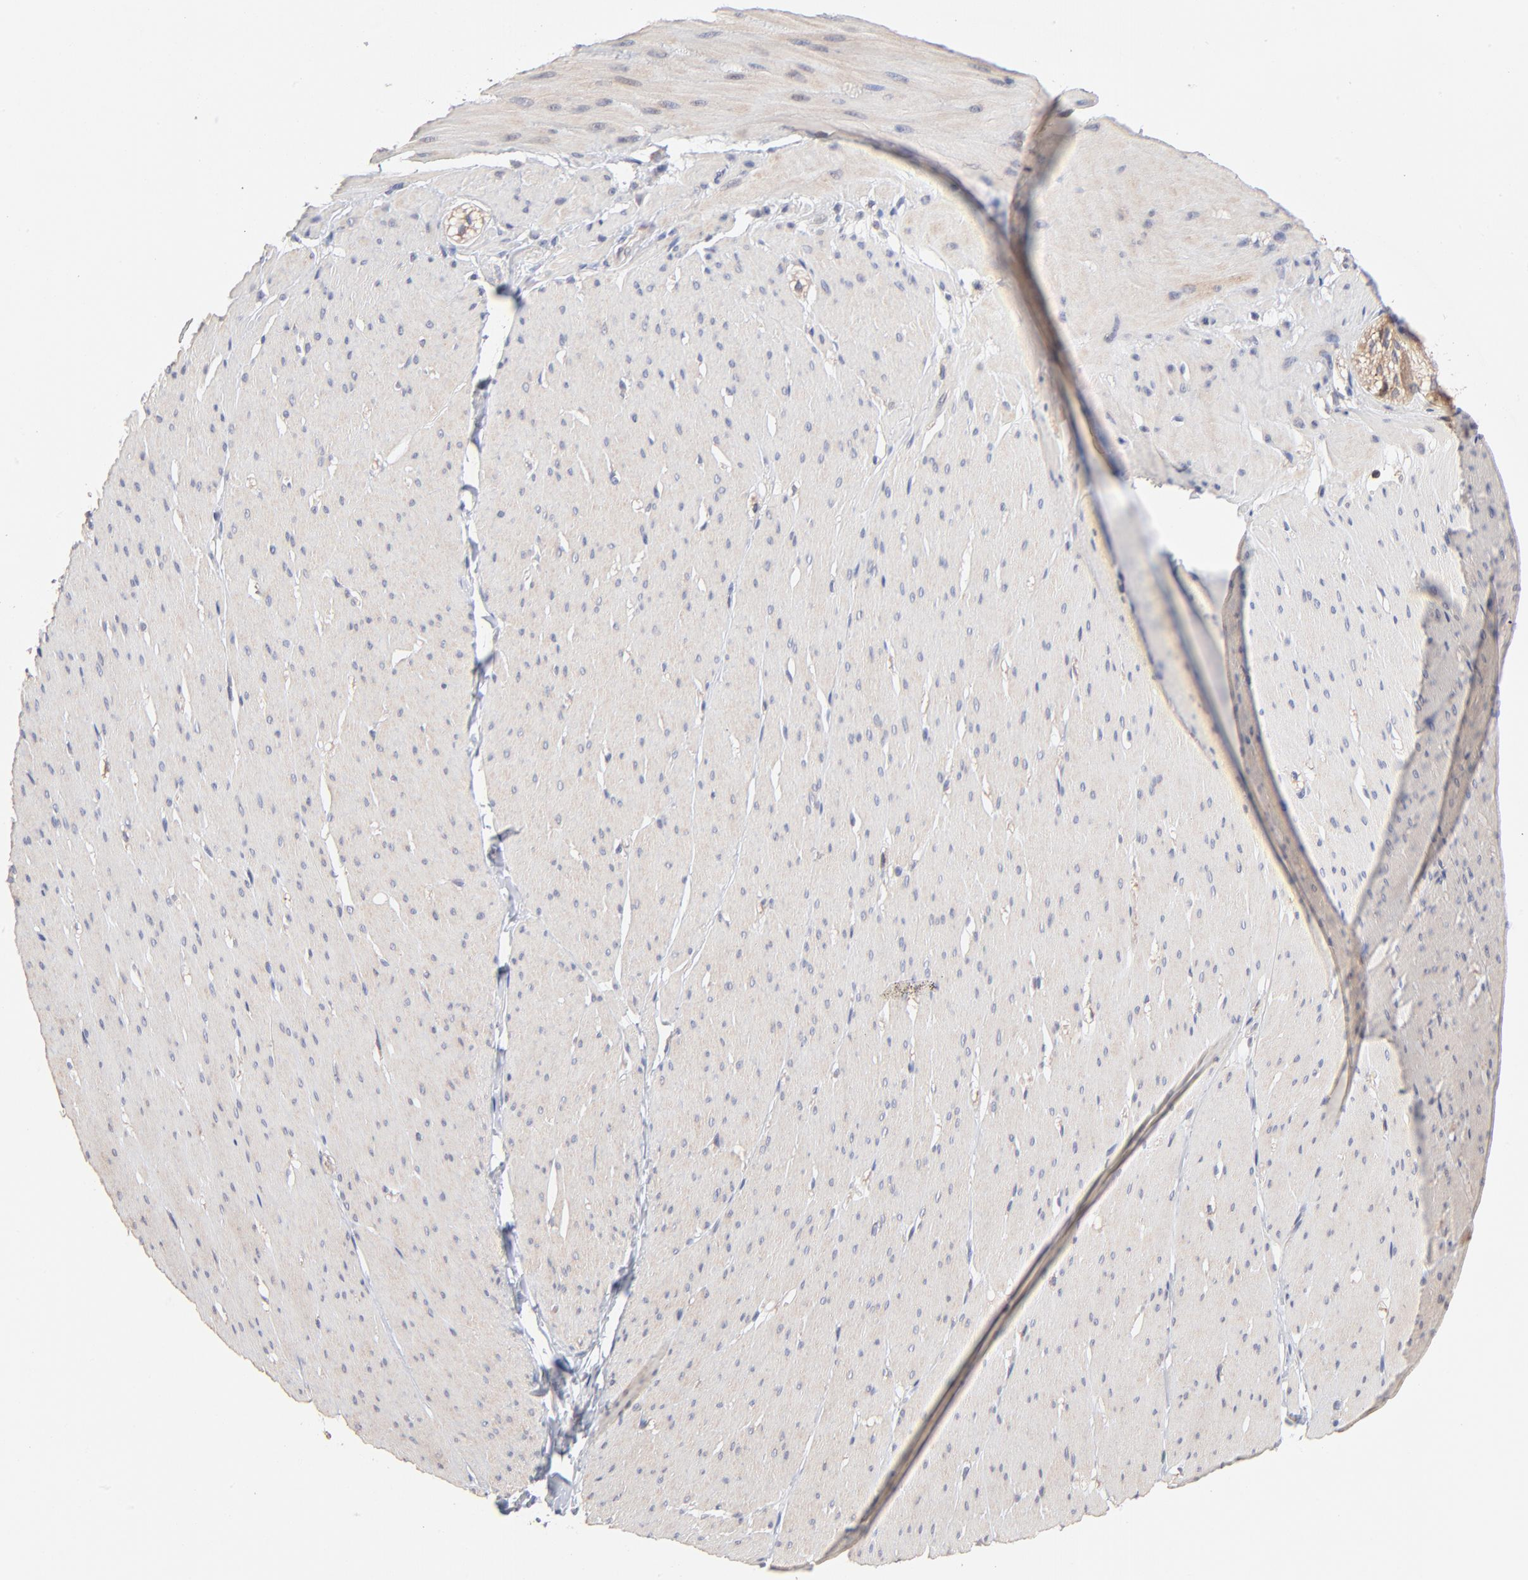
{"staining": {"intensity": "weak", "quantity": "25%-75%", "location": "cytoplasmic/membranous"}, "tissue": "smooth muscle", "cell_type": "Smooth muscle cells", "image_type": "normal", "snomed": [{"axis": "morphology", "description": "Normal tissue, NOS"}, {"axis": "topography", "description": "Smooth muscle"}, {"axis": "topography", "description": "Colon"}], "caption": "Unremarkable smooth muscle was stained to show a protein in brown. There is low levels of weak cytoplasmic/membranous staining in approximately 25%-75% of smooth muscle cells. (Stains: DAB (3,3'-diaminobenzidine) in brown, nuclei in blue, Microscopy: brightfield microscopy at high magnification).", "gene": "IVNS1ABP", "patient": {"sex": "male", "age": 67}}